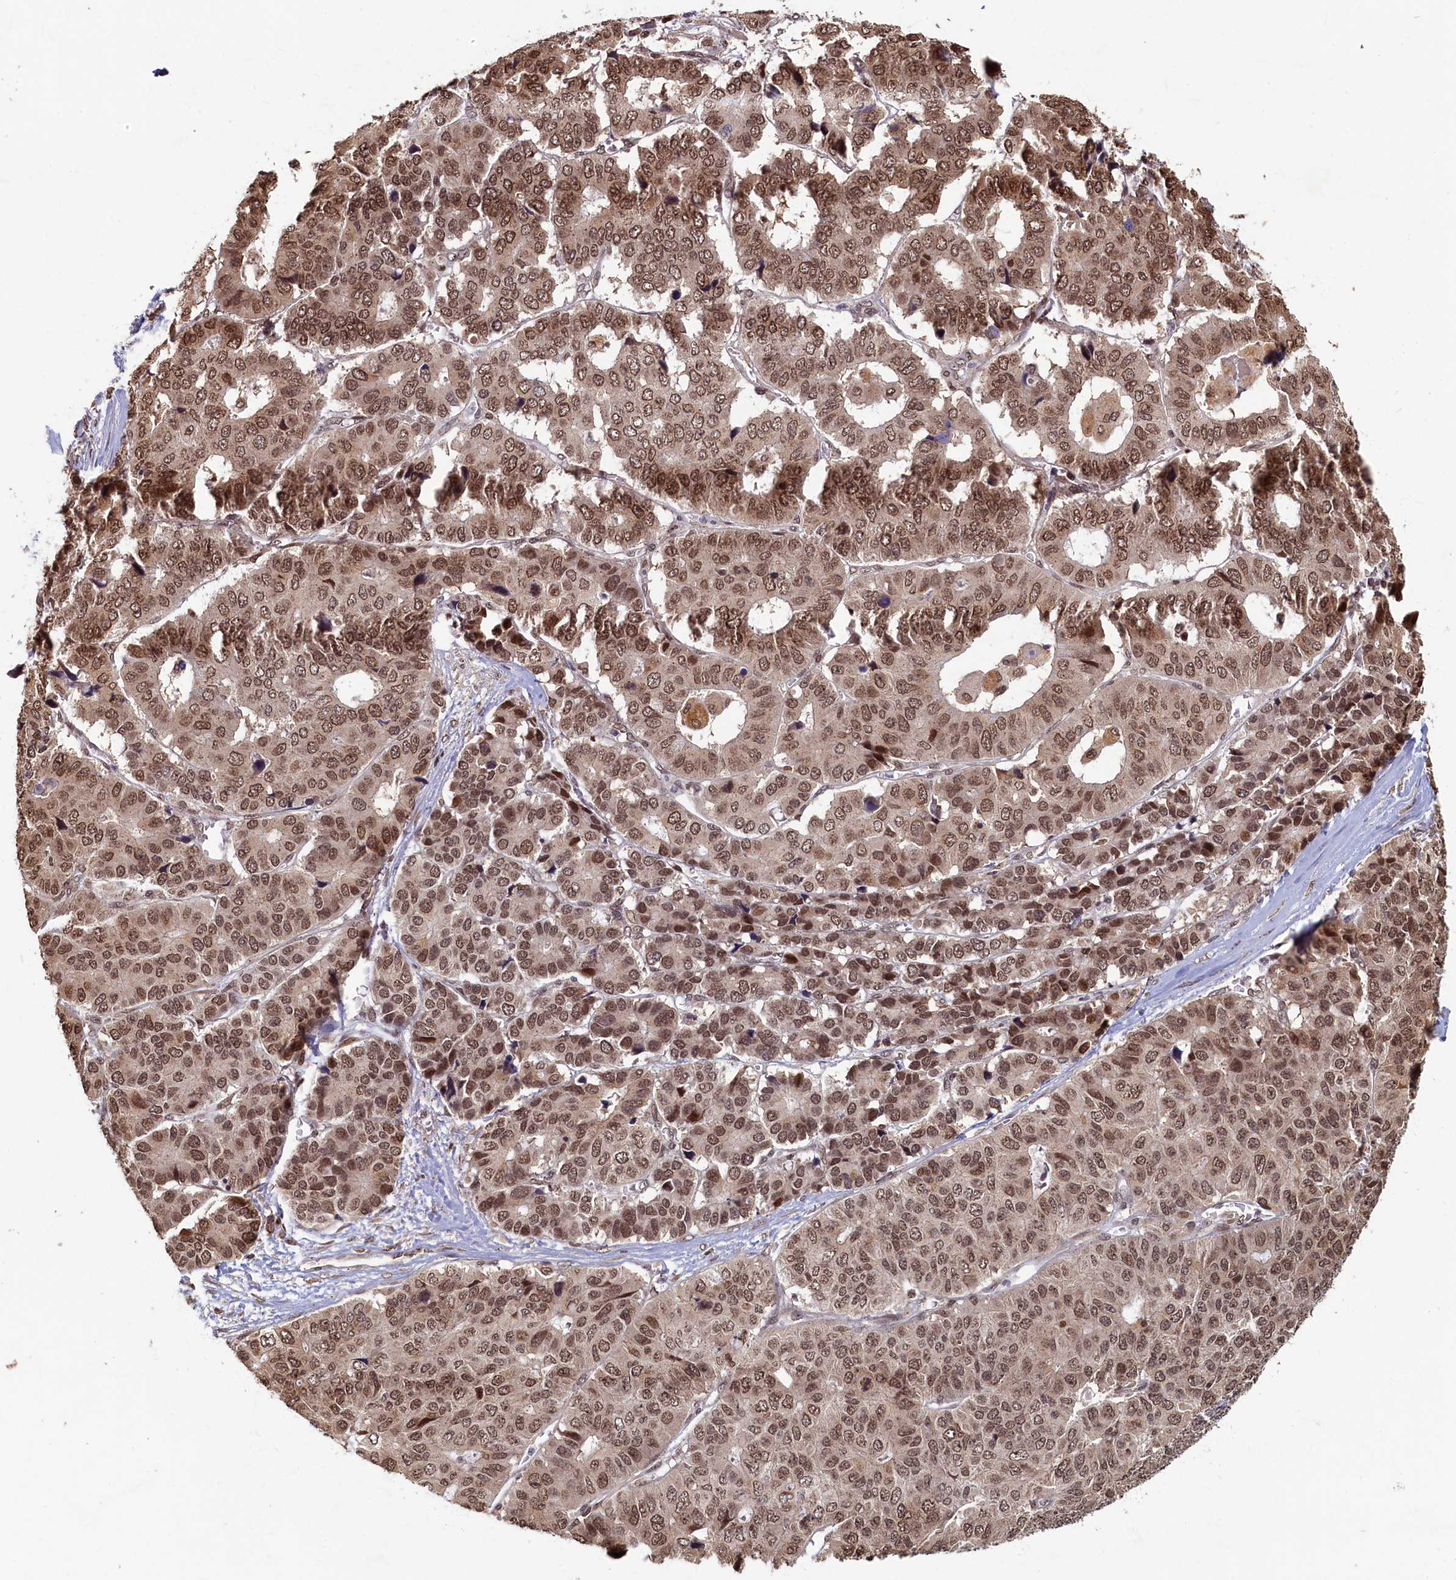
{"staining": {"intensity": "moderate", "quantity": ">75%", "location": "nuclear"}, "tissue": "pancreatic cancer", "cell_type": "Tumor cells", "image_type": "cancer", "snomed": [{"axis": "morphology", "description": "Adenocarcinoma, NOS"}, {"axis": "topography", "description": "Pancreas"}], "caption": "Tumor cells demonstrate medium levels of moderate nuclear staining in about >75% of cells in human pancreatic adenocarcinoma.", "gene": "CKAP2L", "patient": {"sex": "male", "age": 50}}